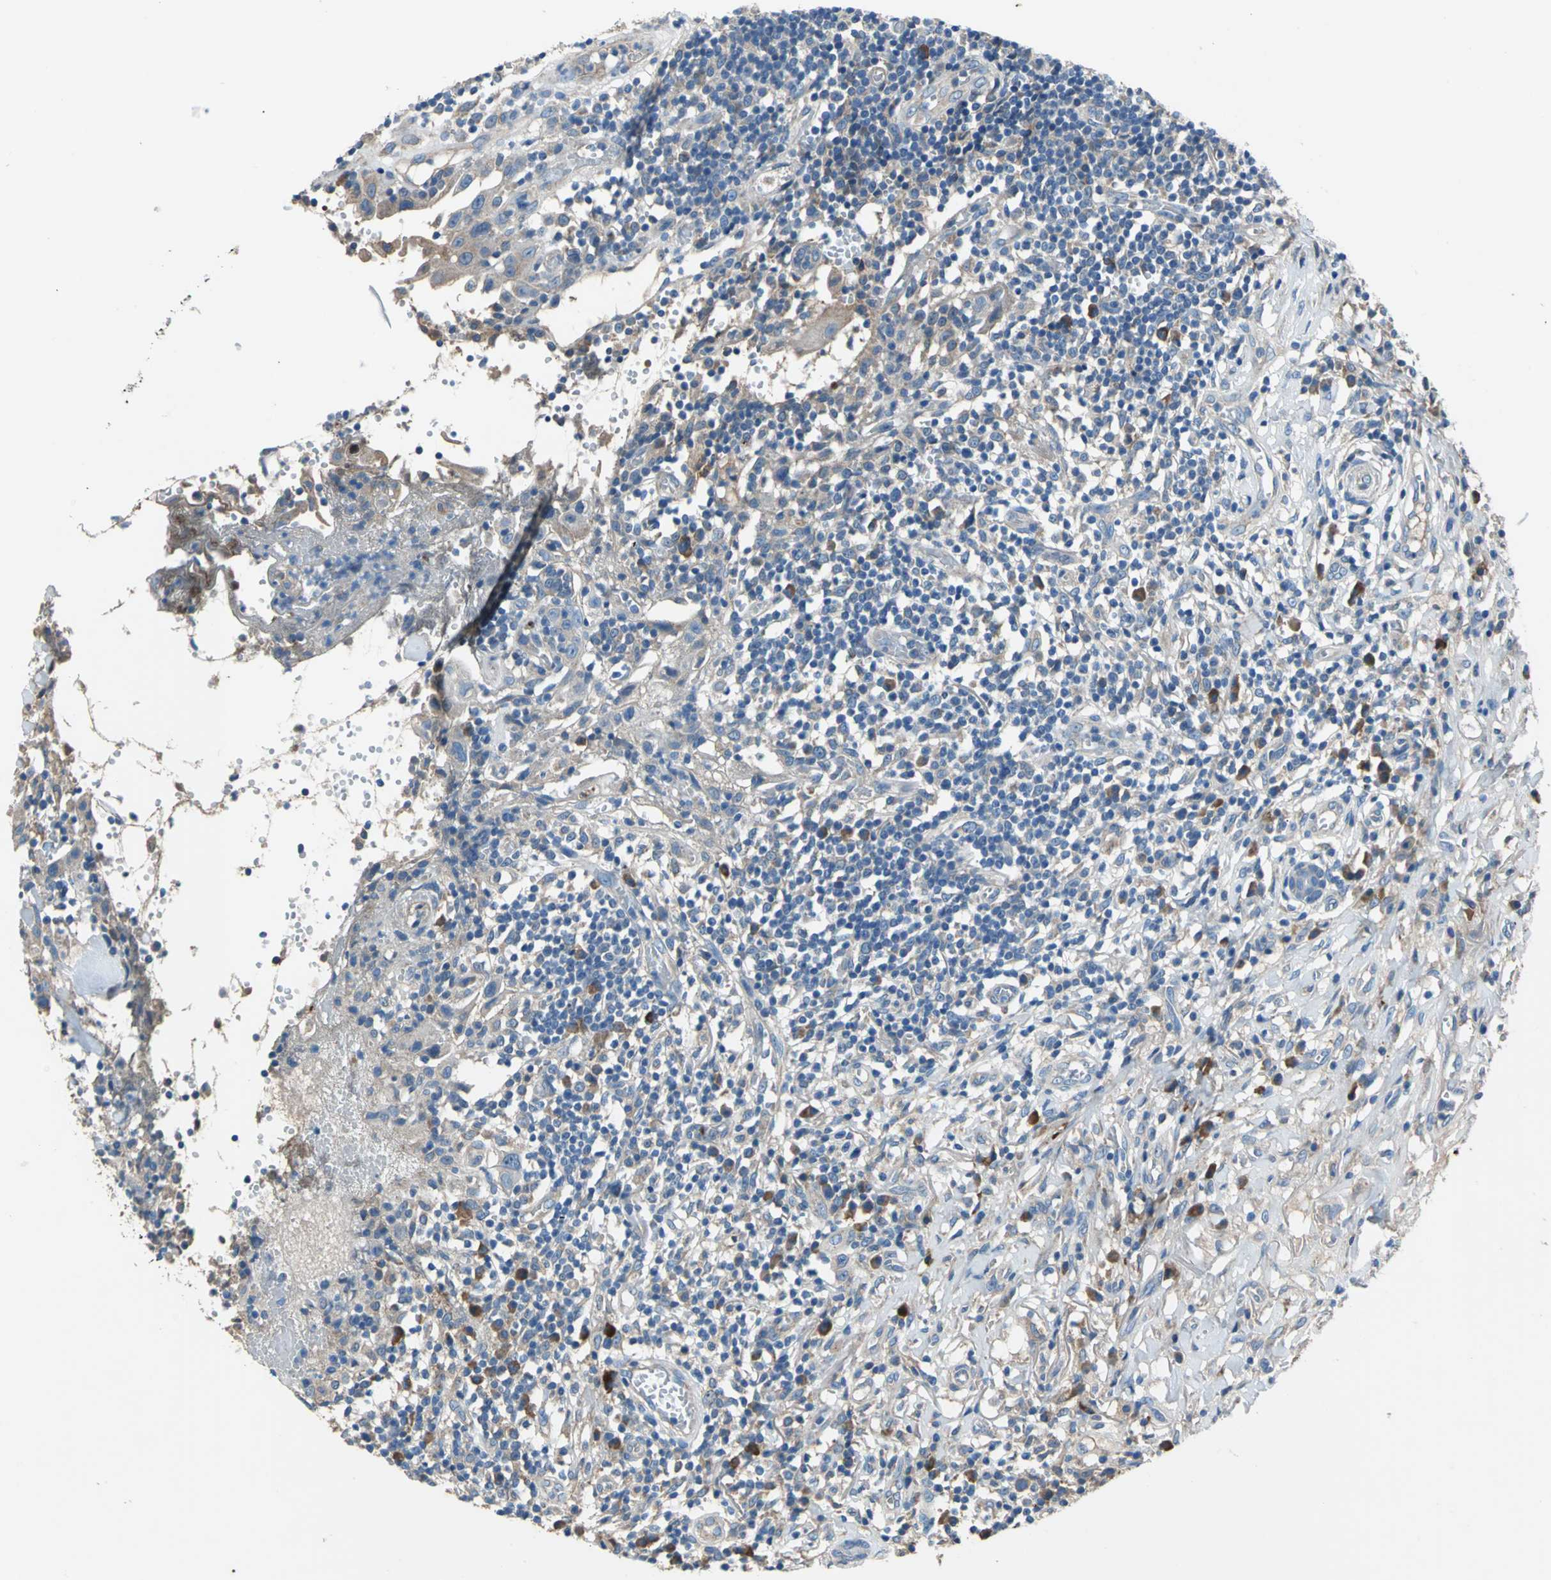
{"staining": {"intensity": "moderate", "quantity": ">75%", "location": "cytoplasmic/membranous"}, "tissue": "thyroid cancer", "cell_type": "Tumor cells", "image_type": "cancer", "snomed": [{"axis": "morphology", "description": "Carcinoma, NOS"}, {"axis": "topography", "description": "Thyroid gland"}], "caption": "This micrograph demonstrates immunohistochemistry (IHC) staining of human carcinoma (thyroid), with medium moderate cytoplasmic/membranous positivity in about >75% of tumor cells.", "gene": "HEPH", "patient": {"sex": "female", "age": 77}}